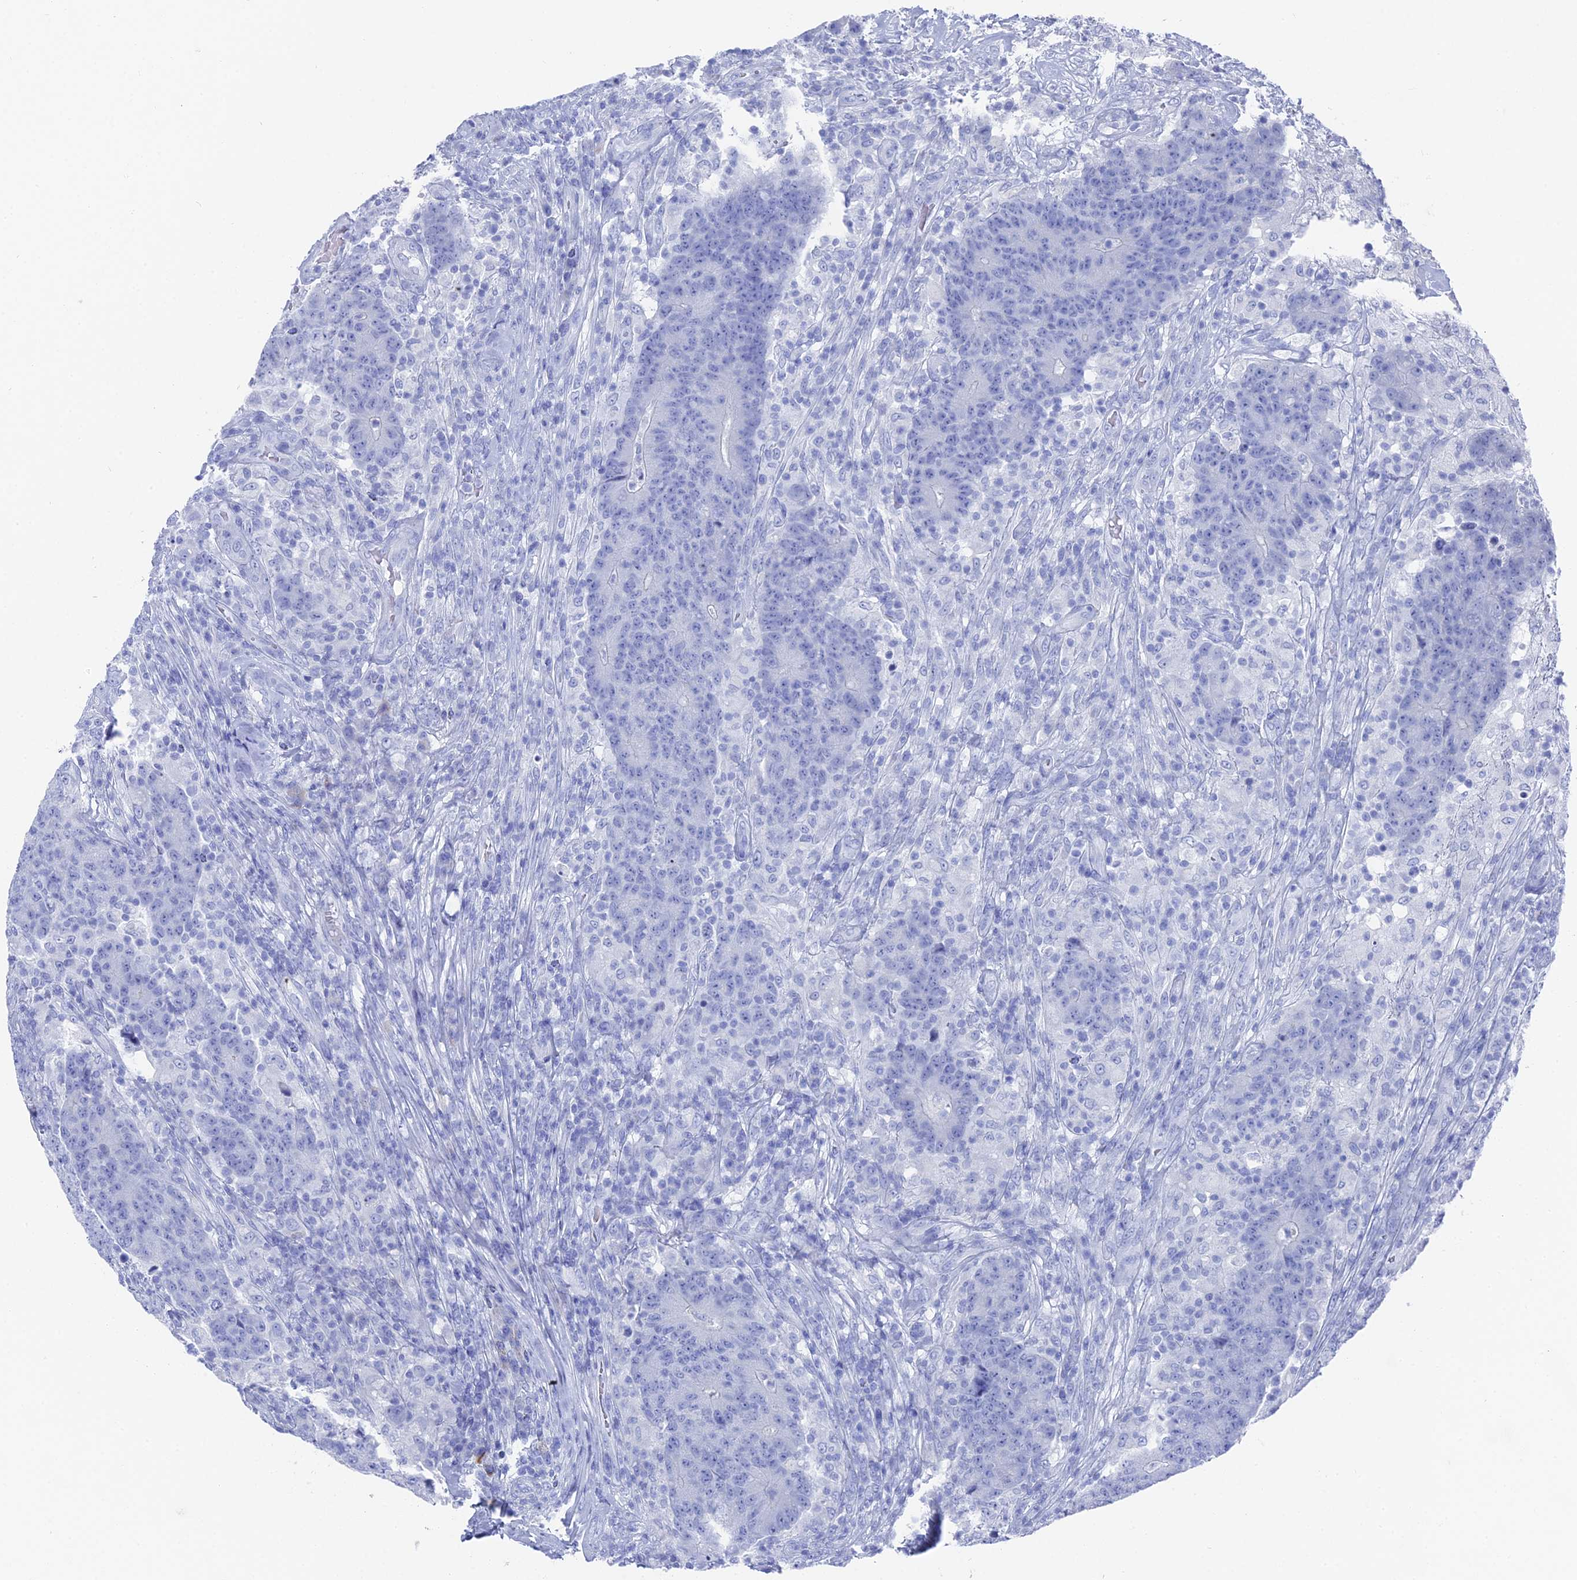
{"staining": {"intensity": "negative", "quantity": "none", "location": "none"}, "tissue": "colorectal cancer", "cell_type": "Tumor cells", "image_type": "cancer", "snomed": [{"axis": "morphology", "description": "Adenocarcinoma, NOS"}, {"axis": "topography", "description": "Colon"}], "caption": "Tumor cells show no significant positivity in colorectal cancer. Brightfield microscopy of IHC stained with DAB (brown) and hematoxylin (blue), captured at high magnification.", "gene": "ENPP3", "patient": {"sex": "female", "age": 75}}